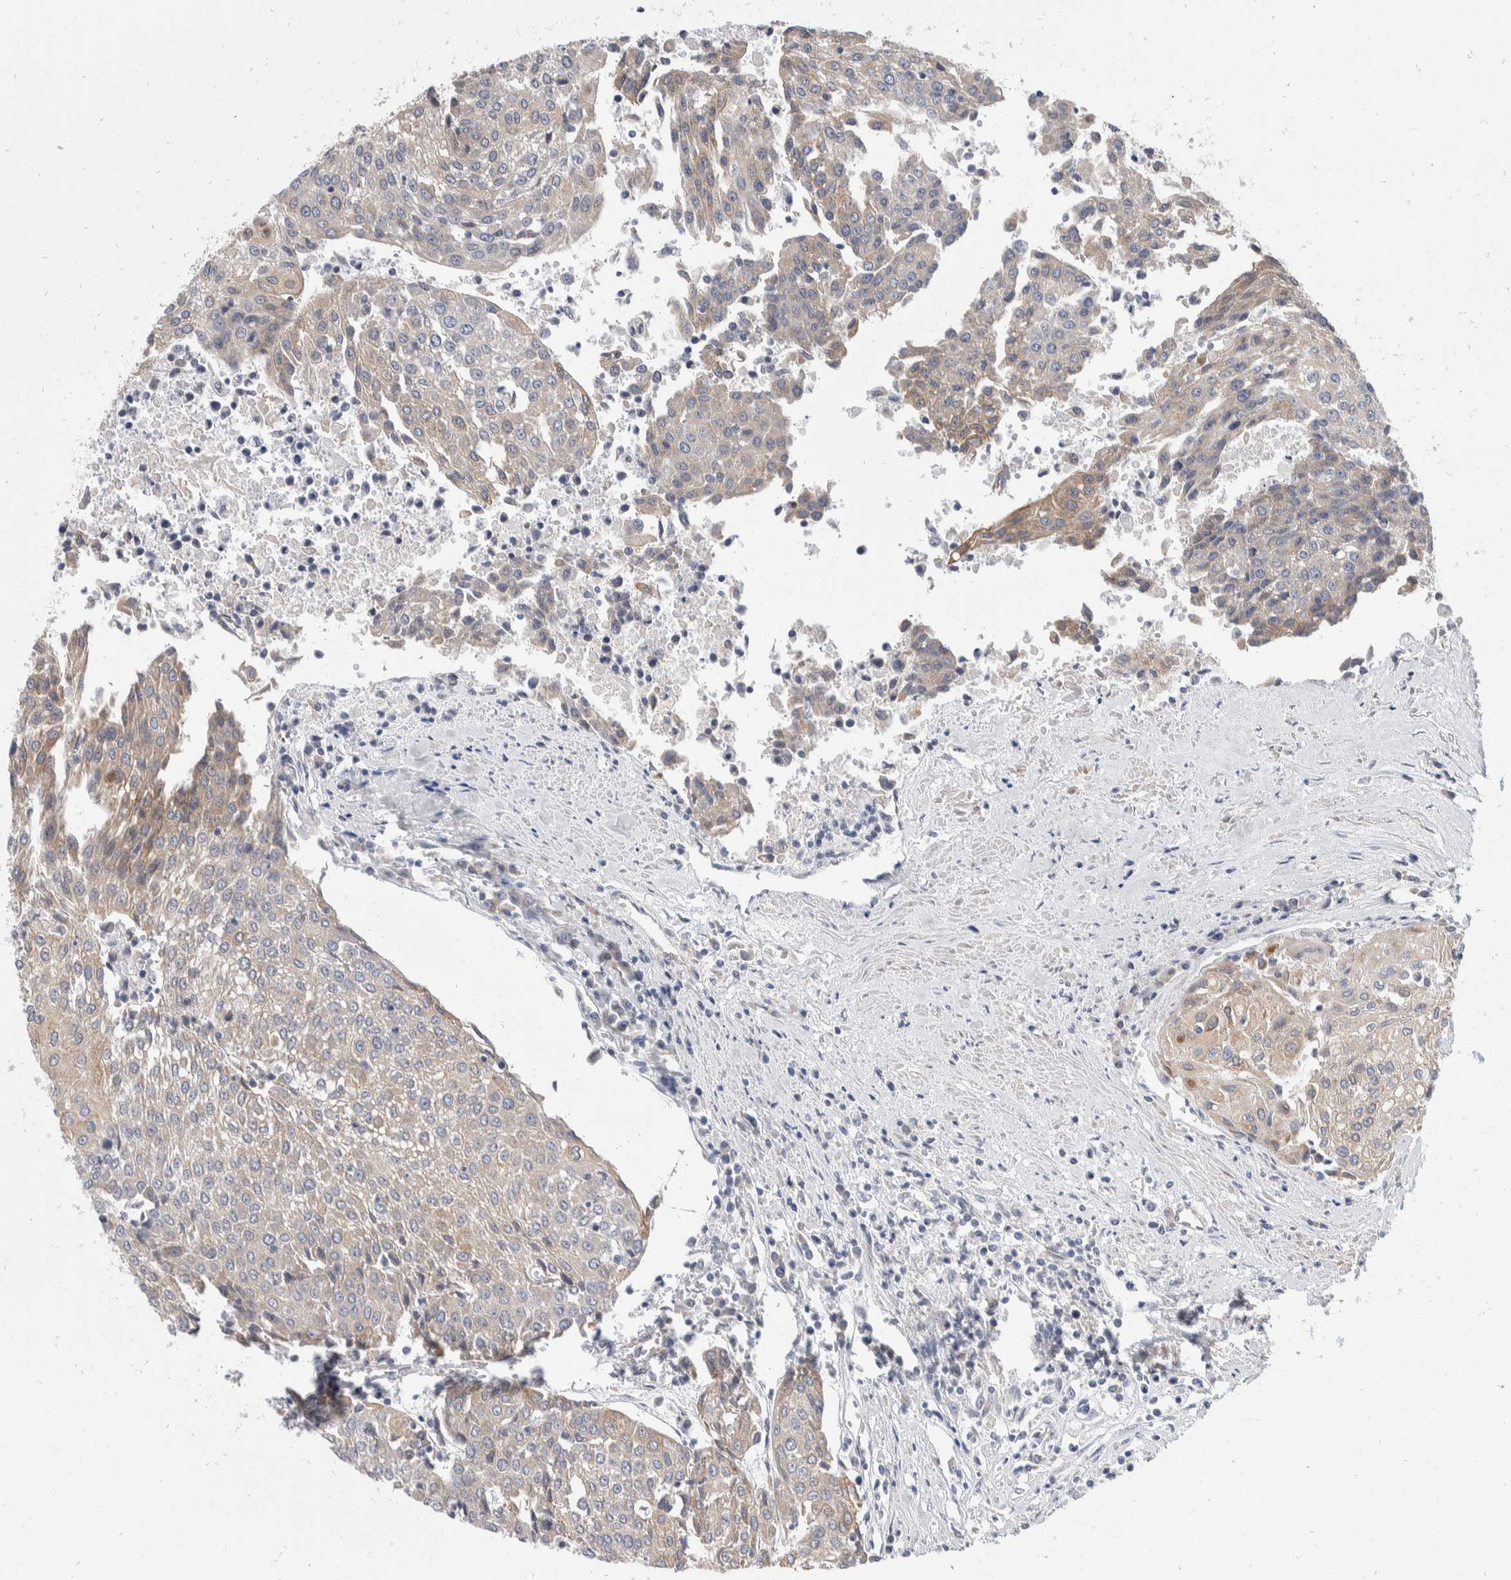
{"staining": {"intensity": "weak", "quantity": "25%-75%", "location": "cytoplasmic/membranous"}, "tissue": "urothelial cancer", "cell_type": "Tumor cells", "image_type": "cancer", "snomed": [{"axis": "morphology", "description": "Urothelial carcinoma, High grade"}, {"axis": "topography", "description": "Urinary bladder"}], "caption": "About 25%-75% of tumor cells in urothelial cancer show weak cytoplasmic/membranous protein positivity as visualized by brown immunohistochemical staining.", "gene": "TMEM245", "patient": {"sex": "female", "age": 85}}